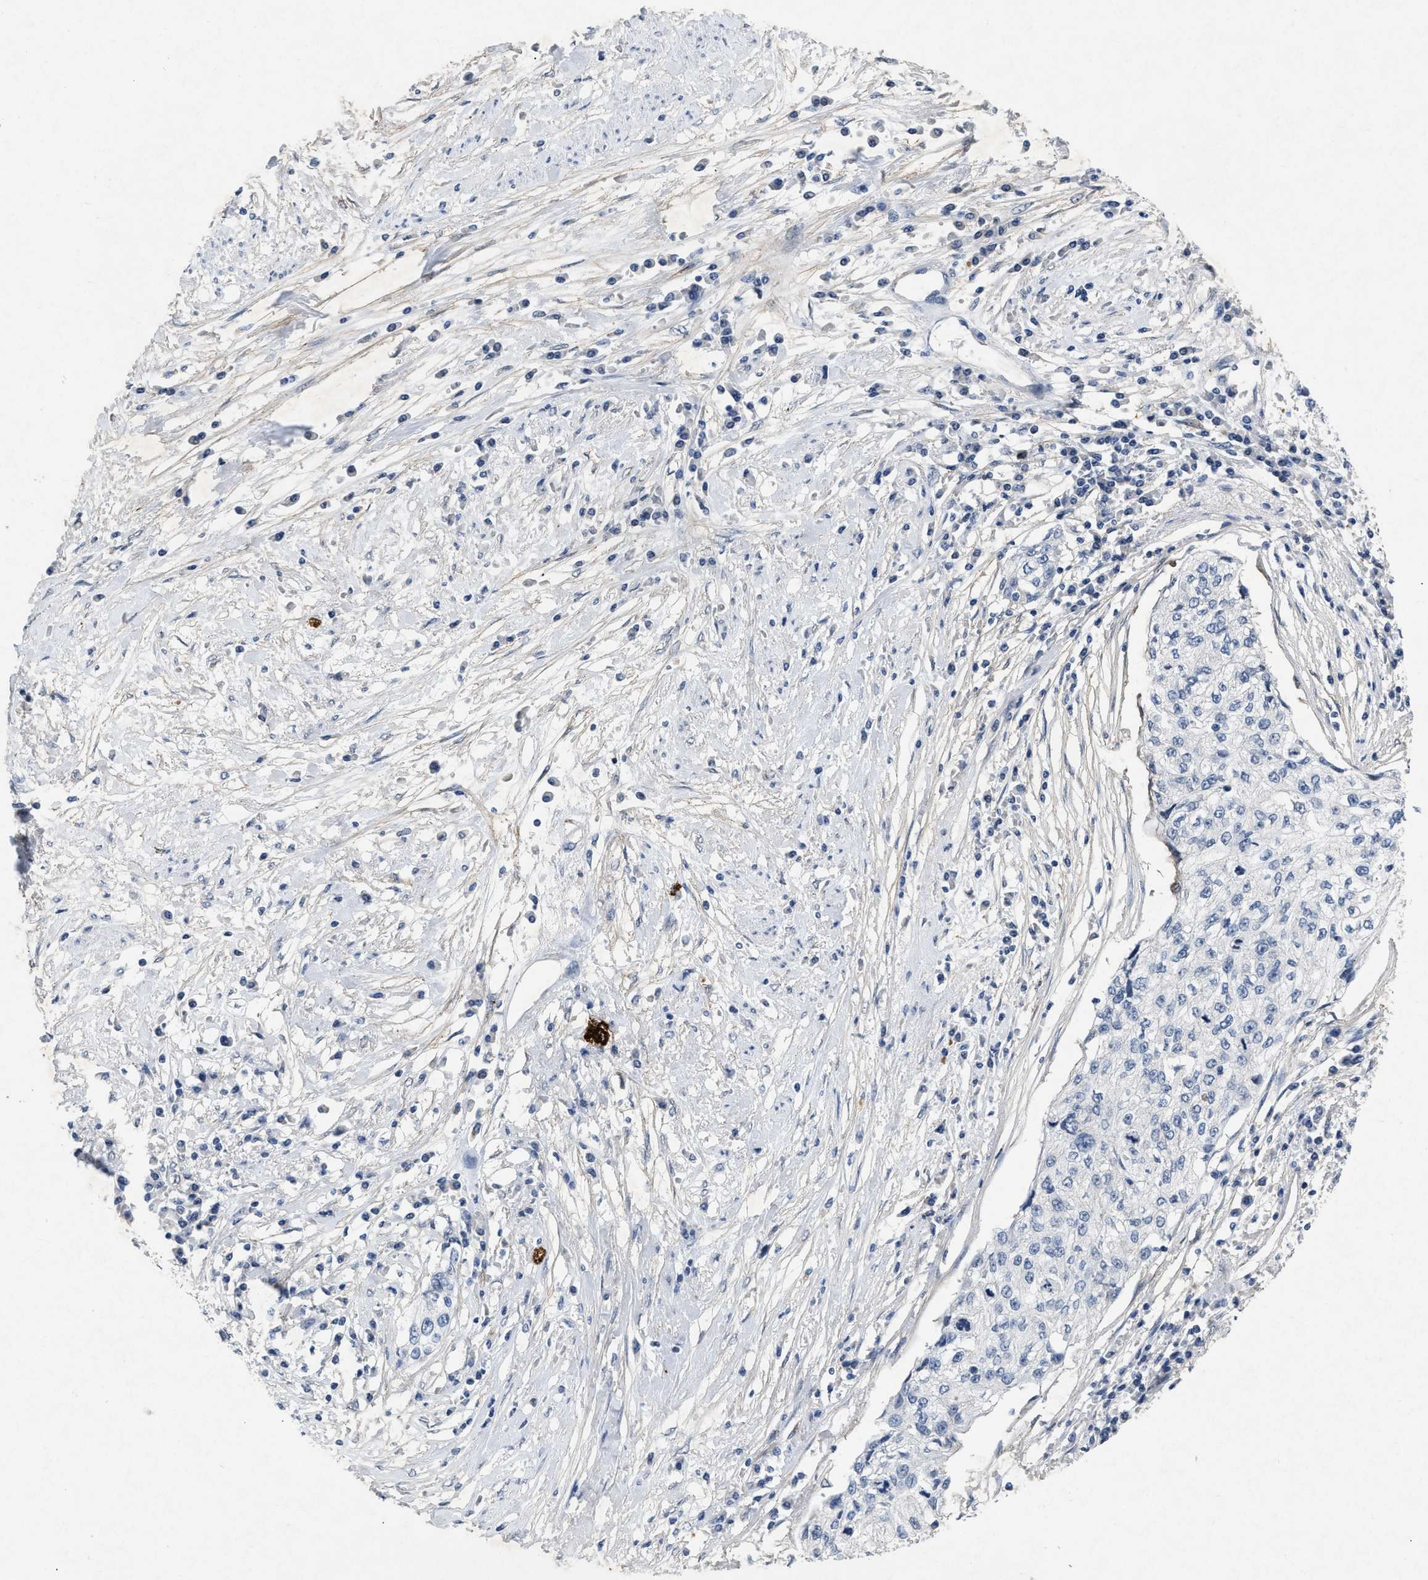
{"staining": {"intensity": "negative", "quantity": "none", "location": "none"}, "tissue": "cervical cancer", "cell_type": "Tumor cells", "image_type": "cancer", "snomed": [{"axis": "morphology", "description": "Squamous cell carcinoma, NOS"}, {"axis": "topography", "description": "Cervix"}], "caption": "Immunohistochemistry micrograph of neoplastic tissue: cervical cancer stained with DAB (3,3'-diaminobenzidine) displays no significant protein positivity in tumor cells.", "gene": "PDGFRA", "patient": {"sex": "female", "age": 57}}